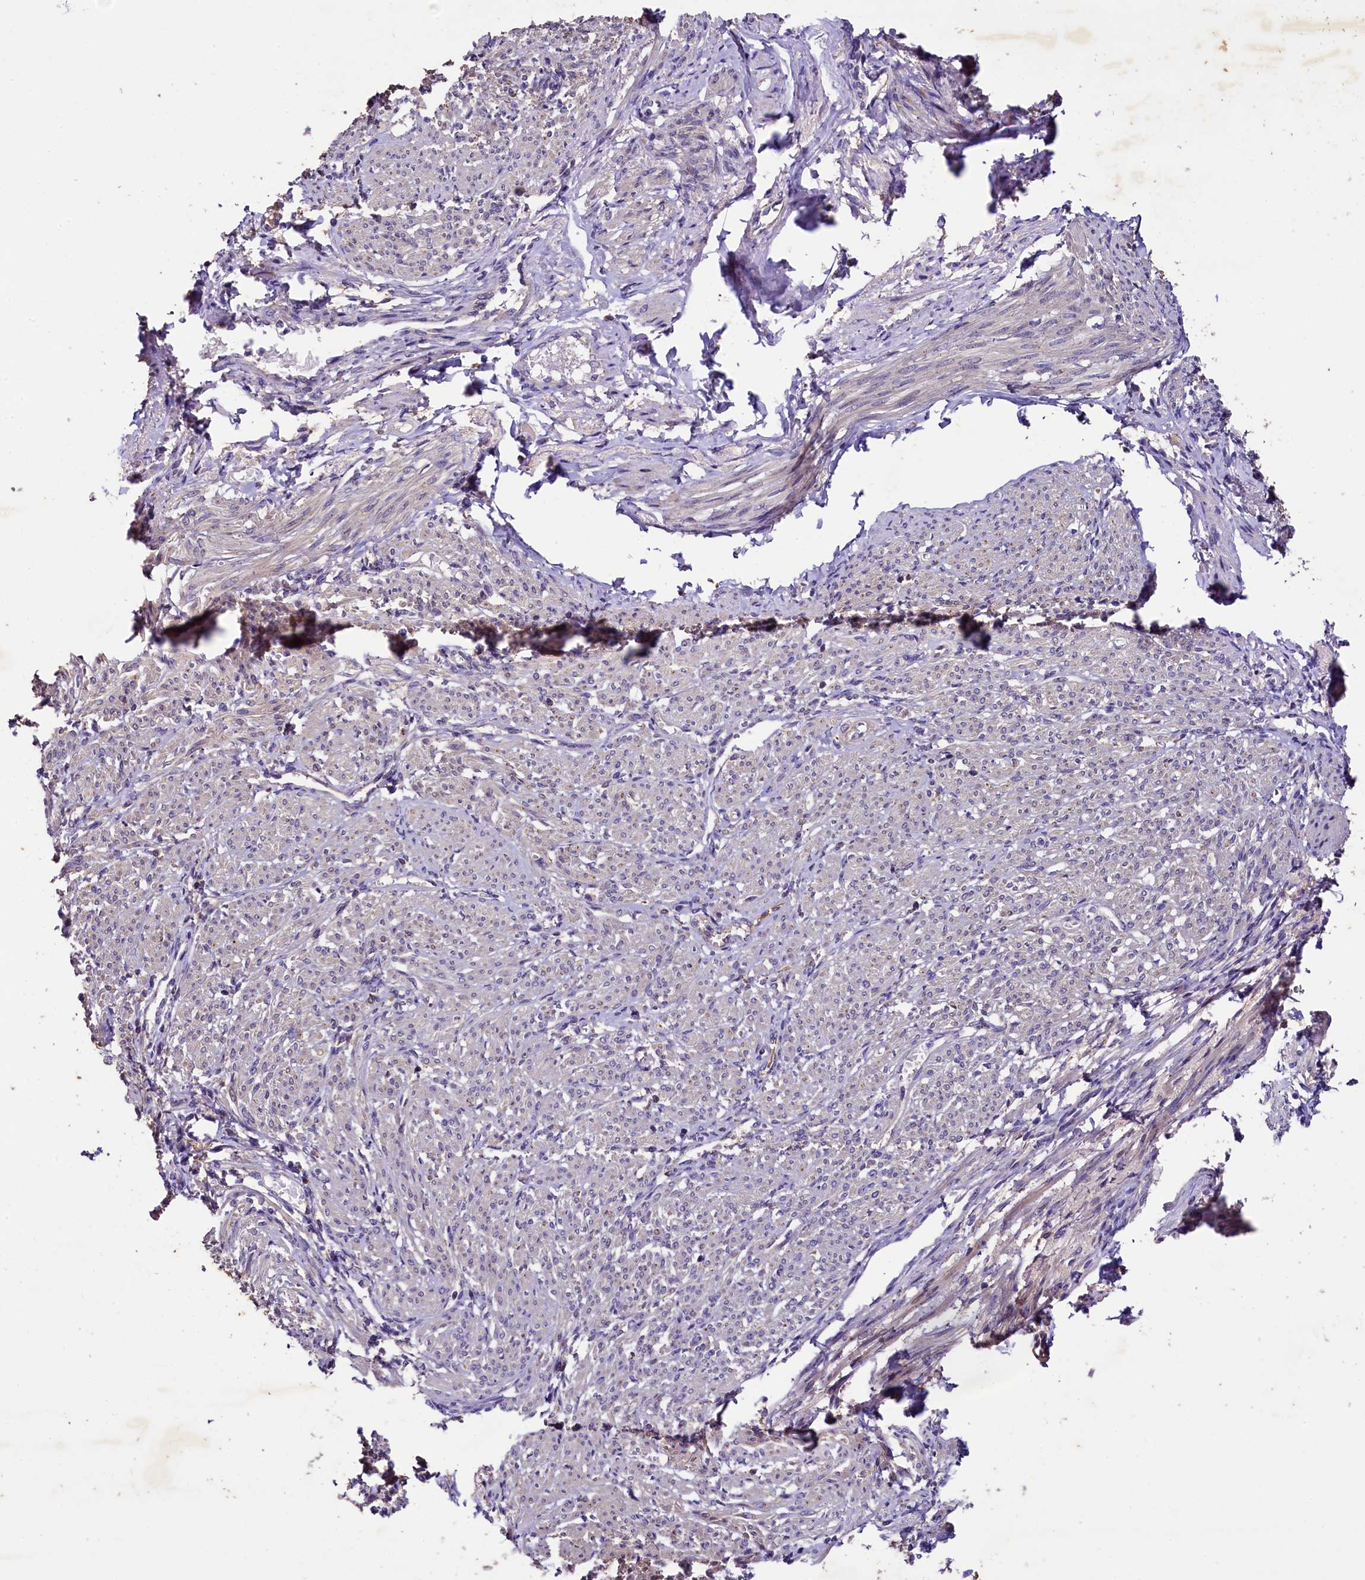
{"staining": {"intensity": "weak", "quantity": "25%-75%", "location": "cytoplasmic/membranous"}, "tissue": "smooth muscle", "cell_type": "Smooth muscle cells", "image_type": "normal", "snomed": [{"axis": "morphology", "description": "Normal tissue, NOS"}, {"axis": "topography", "description": "Smooth muscle"}], "caption": "IHC (DAB) staining of unremarkable human smooth muscle reveals weak cytoplasmic/membranous protein positivity in approximately 25%-75% of smooth muscle cells. (Stains: DAB (3,3'-diaminobenzidine) in brown, nuclei in blue, Microscopy: brightfield microscopy at high magnification).", "gene": "PLXNB1", "patient": {"sex": "female", "age": 39}}